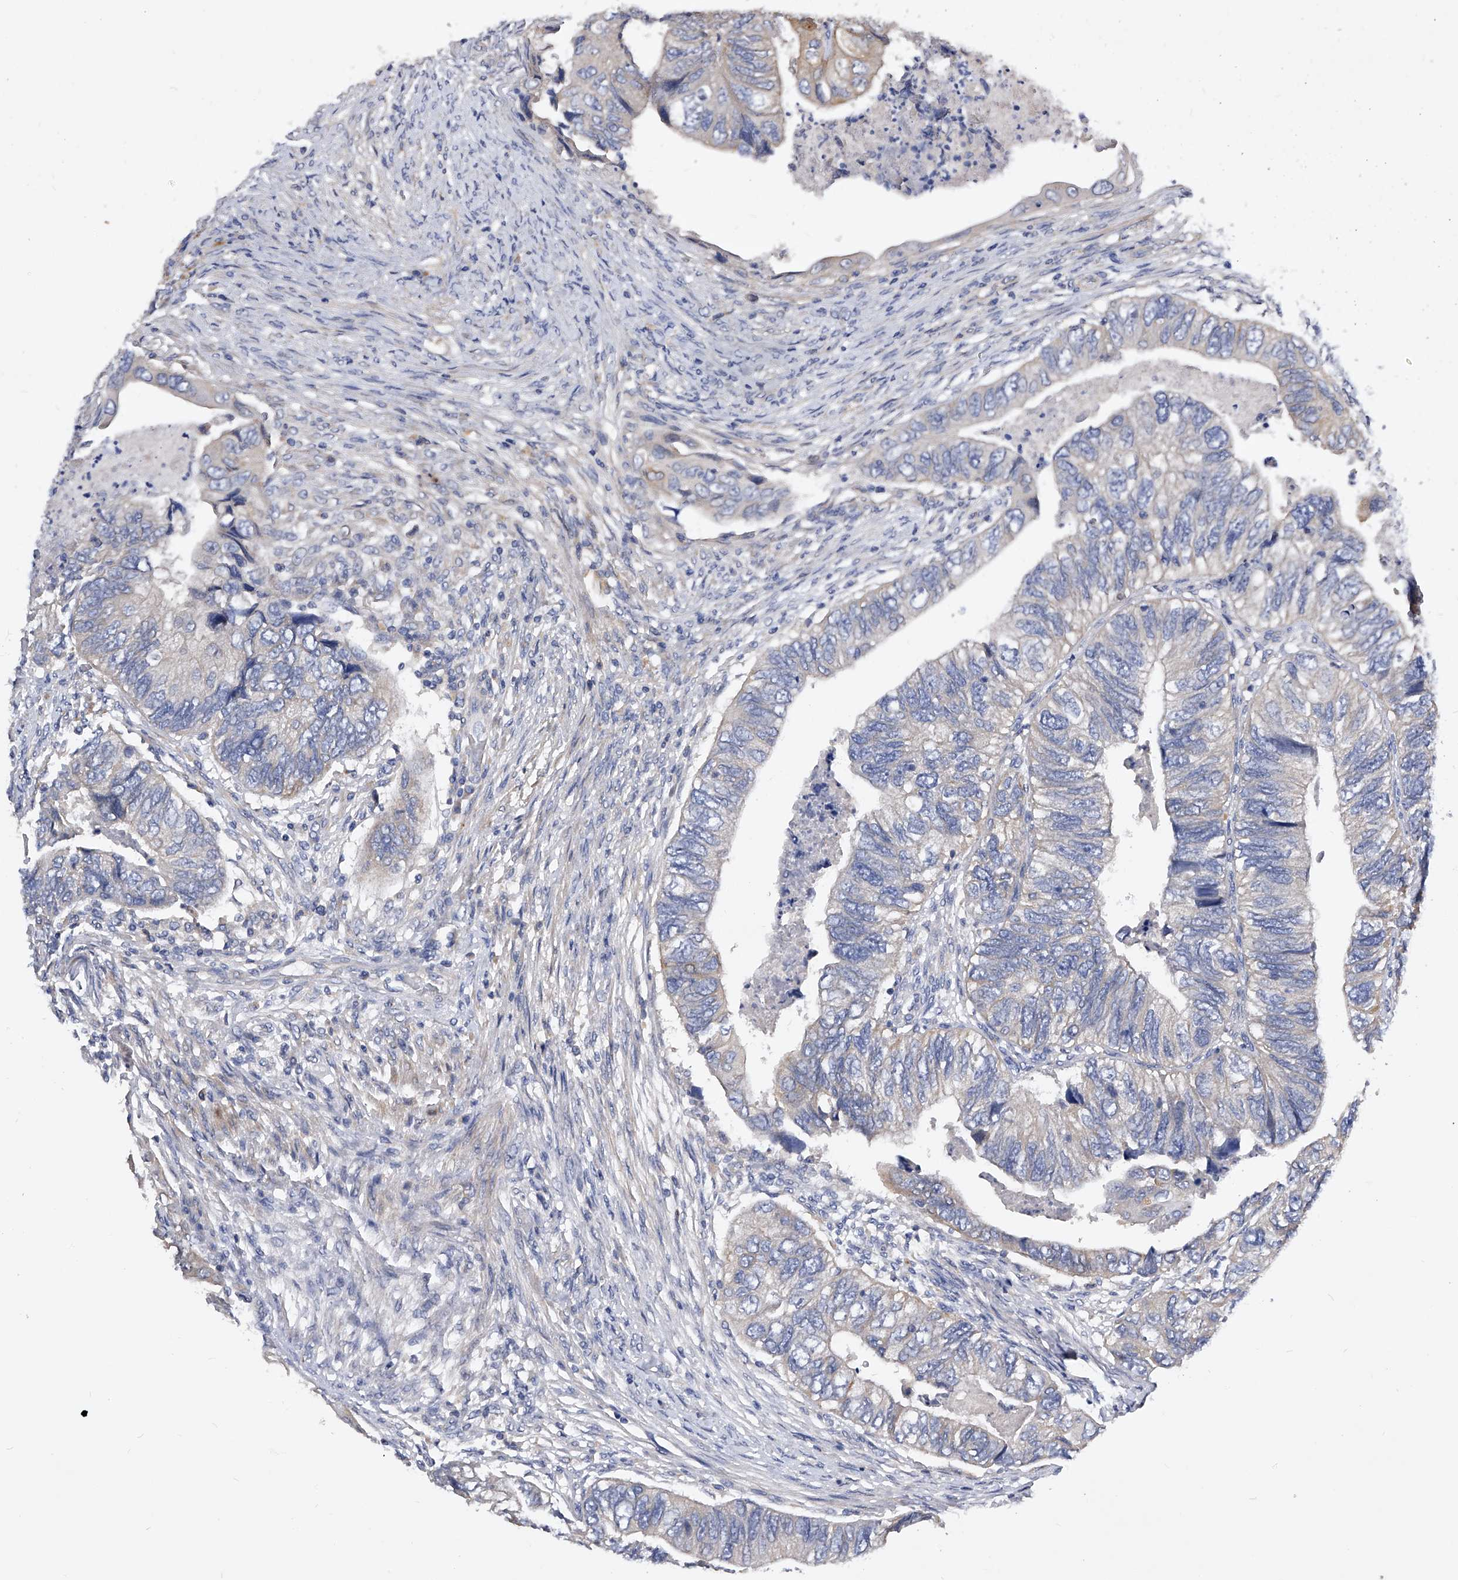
{"staining": {"intensity": "negative", "quantity": "none", "location": "none"}, "tissue": "colorectal cancer", "cell_type": "Tumor cells", "image_type": "cancer", "snomed": [{"axis": "morphology", "description": "Adenocarcinoma, NOS"}, {"axis": "topography", "description": "Rectum"}], "caption": "High power microscopy micrograph of an IHC micrograph of colorectal adenocarcinoma, revealing no significant positivity in tumor cells.", "gene": "ARL4C", "patient": {"sex": "male", "age": 63}}